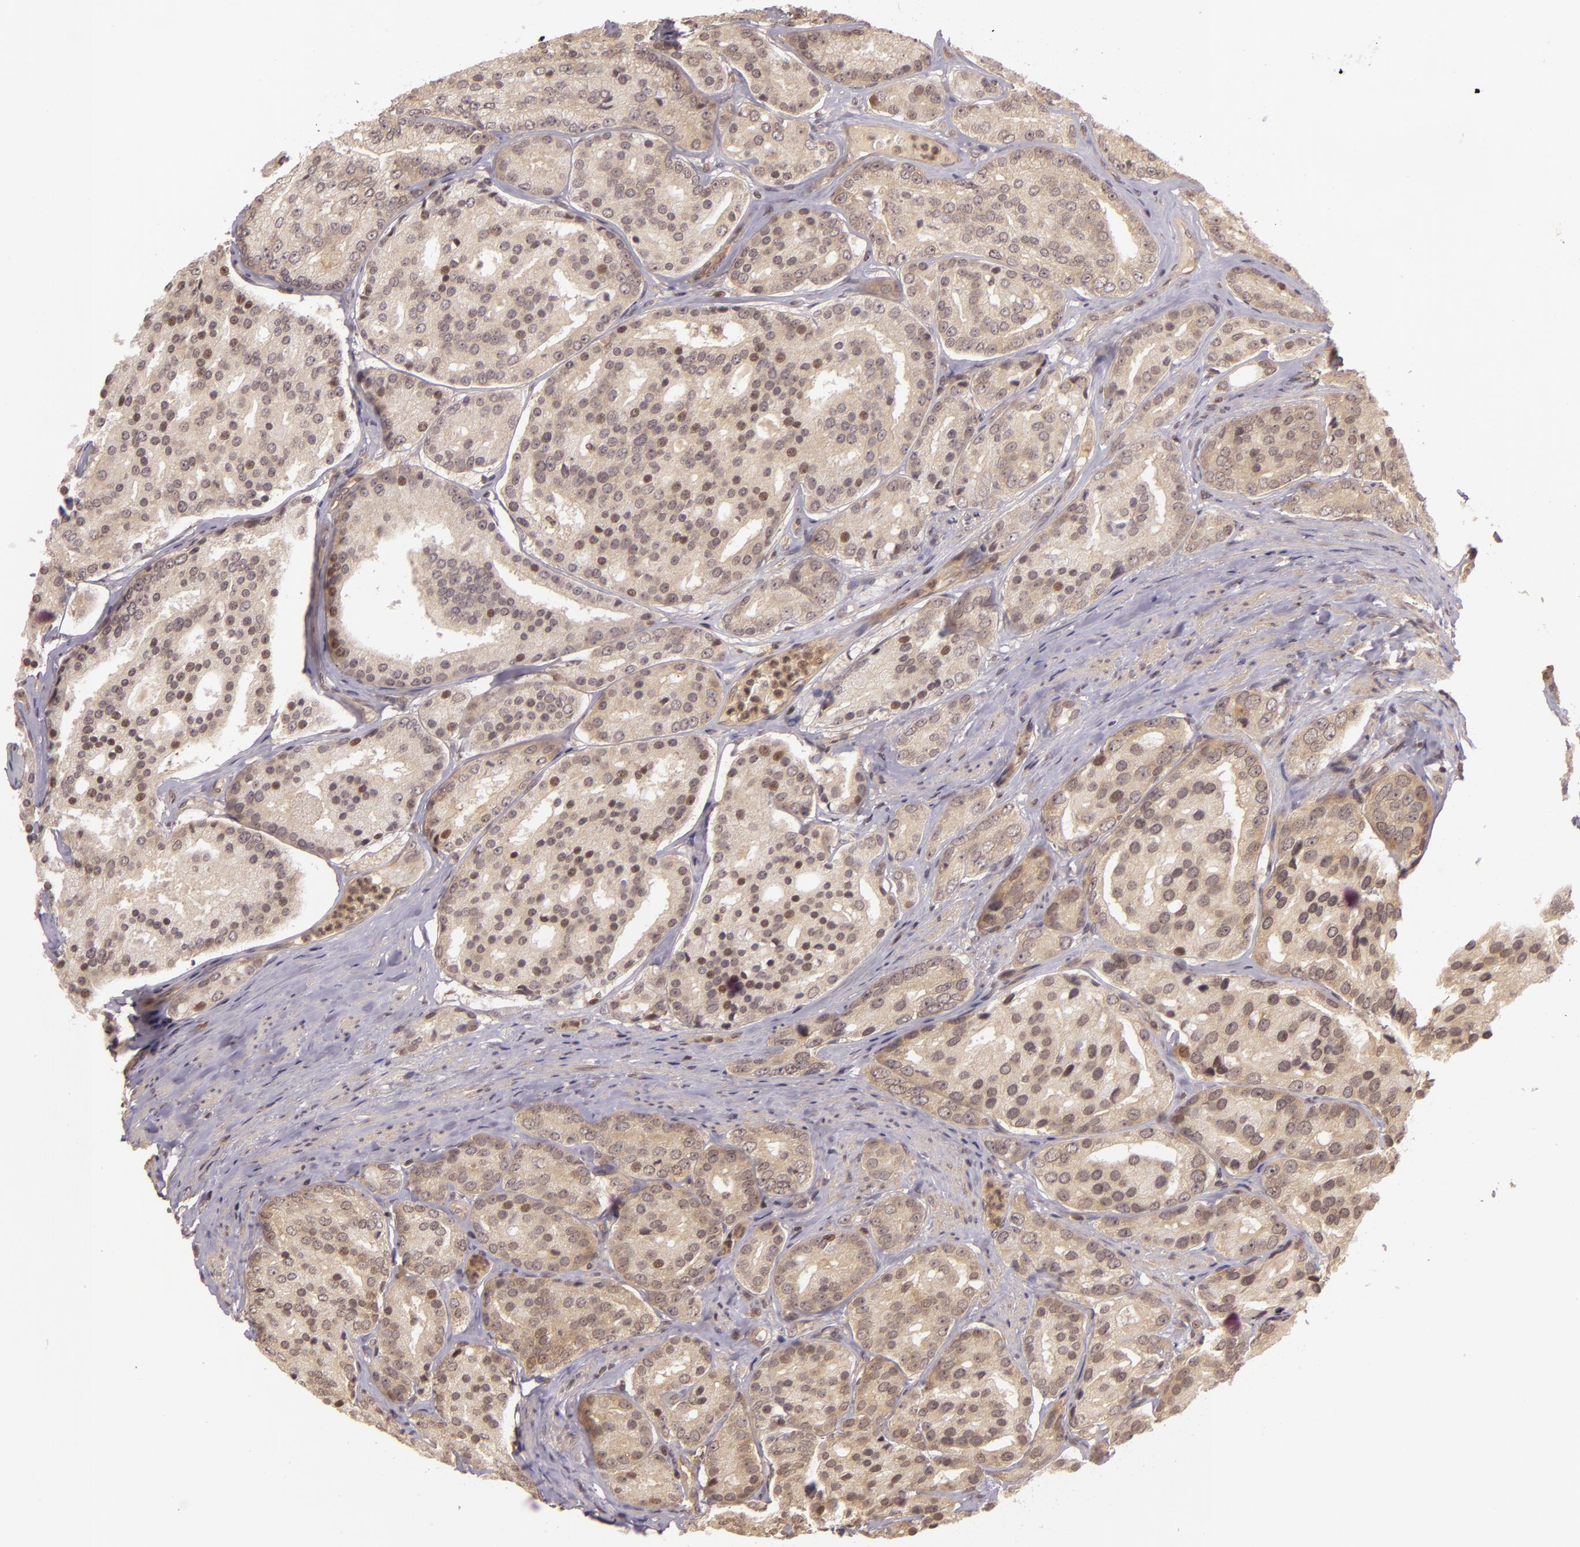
{"staining": {"intensity": "weak", "quantity": ">75%", "location": "cytoplasmic/membranous"}, "tissue": "prostate cancer", "cell_type": "Tumor cells", "image_type": "cancer", "snomed": [{"axis": "morphology", "description": "Adenocarcinoma, High grade"}, {"axis": "topography", "description": "Prostate"}], "caption": "Human prostate adenocarcinoma (high-grade) stained with a protein marker shows weak staining in tumor cells.", "gene": "TXNRD2", "patient": {"sex": "male", "age": 64}}